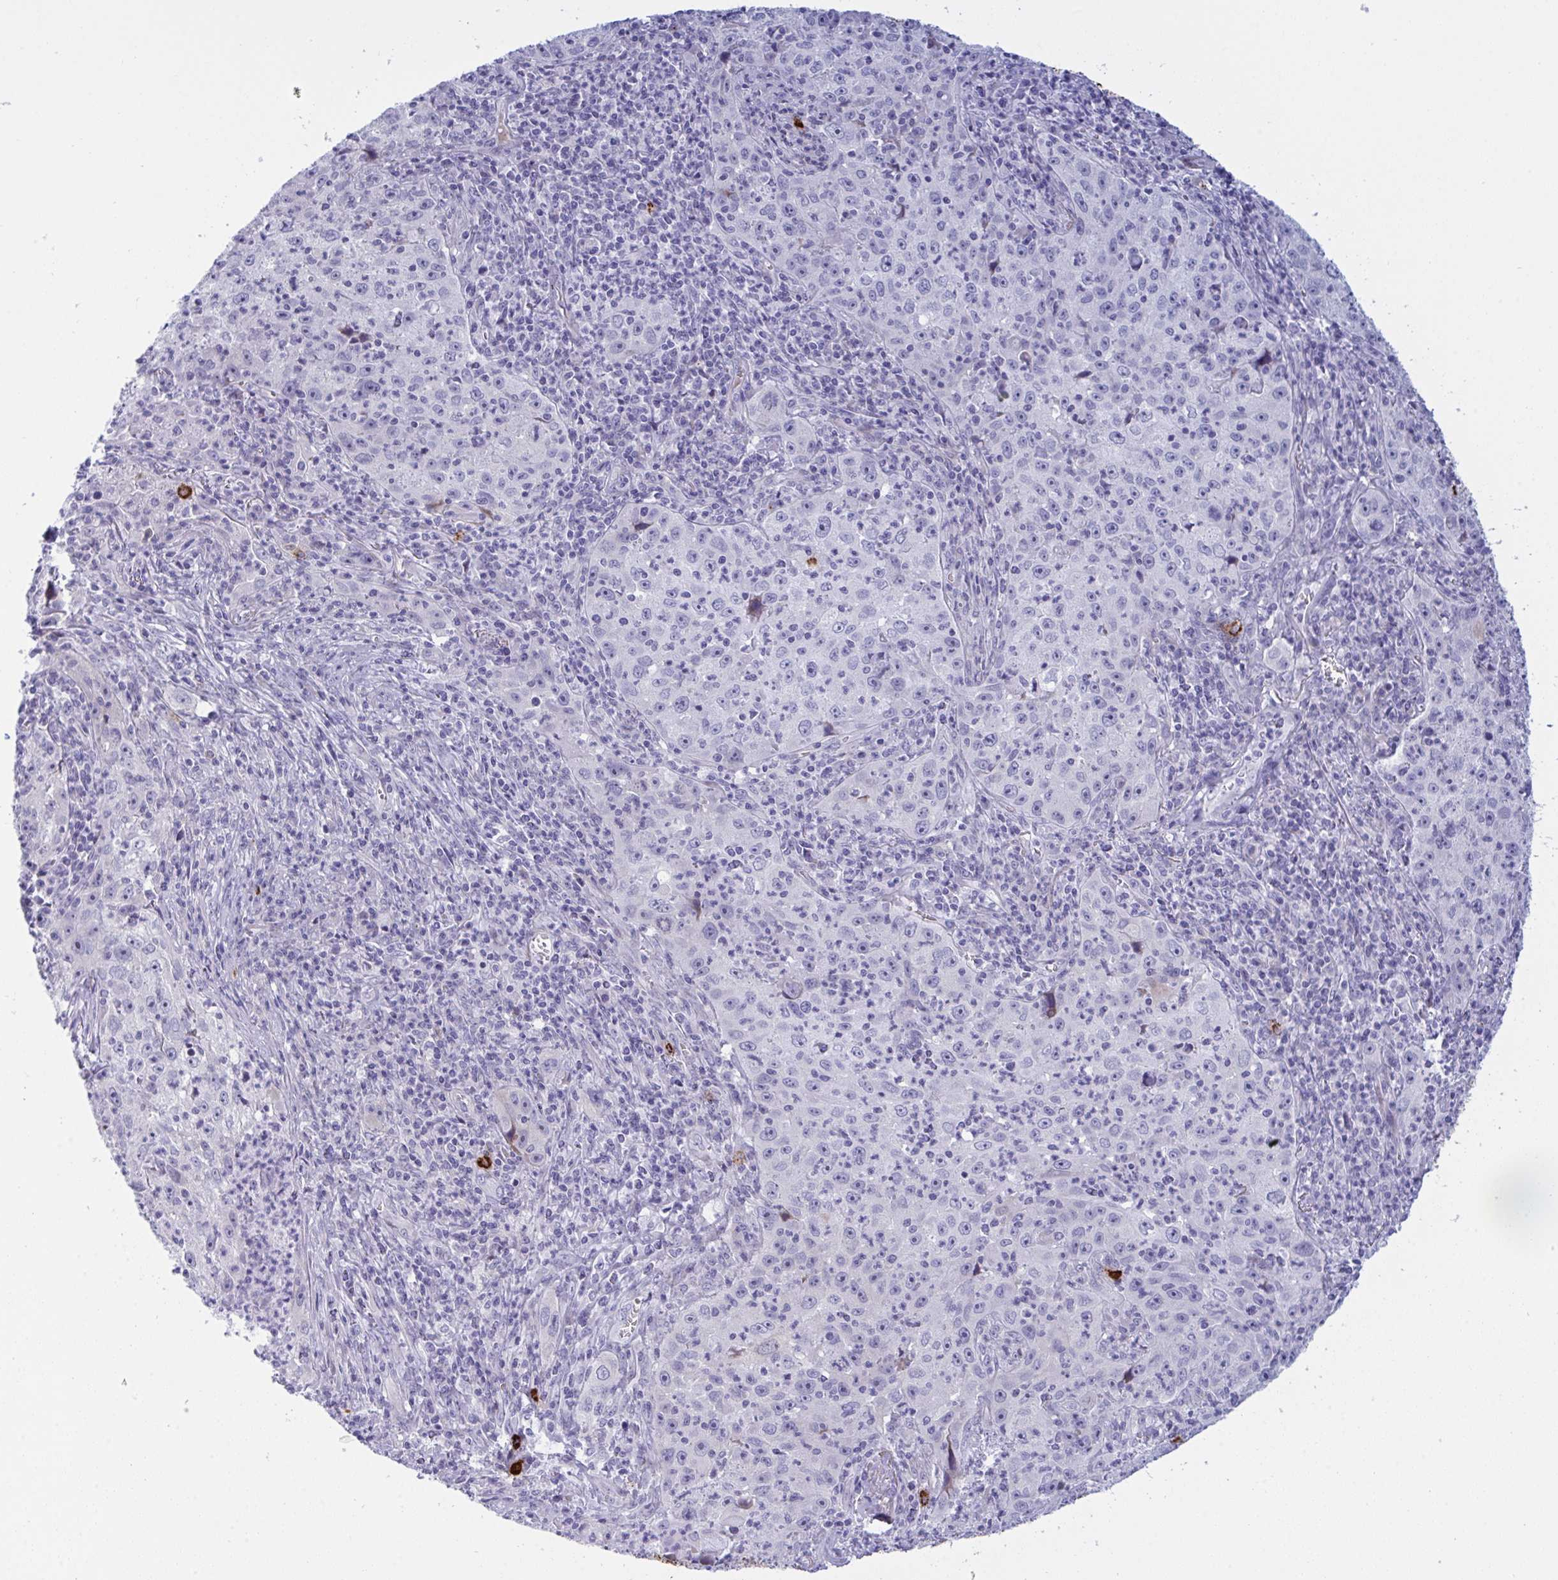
{"staining": {"intensity": "negative", "quantity": "none", "location": "none"}, "tissue": "lung cancer", "cell_type": "Tumor cells", "image_type": "cancer", "snomed": [{"axis": "morphology", "description": "Squamous cell carcinoma, NOS"}, {"axis": "topography", "description": "Lung"}], "caption": "The histopathology image demonstrates no staining of tumor cells in lung squamous cell carcinoma.", "gene": "ZNF684", "patient": {"sex": "male", "age": 71}}